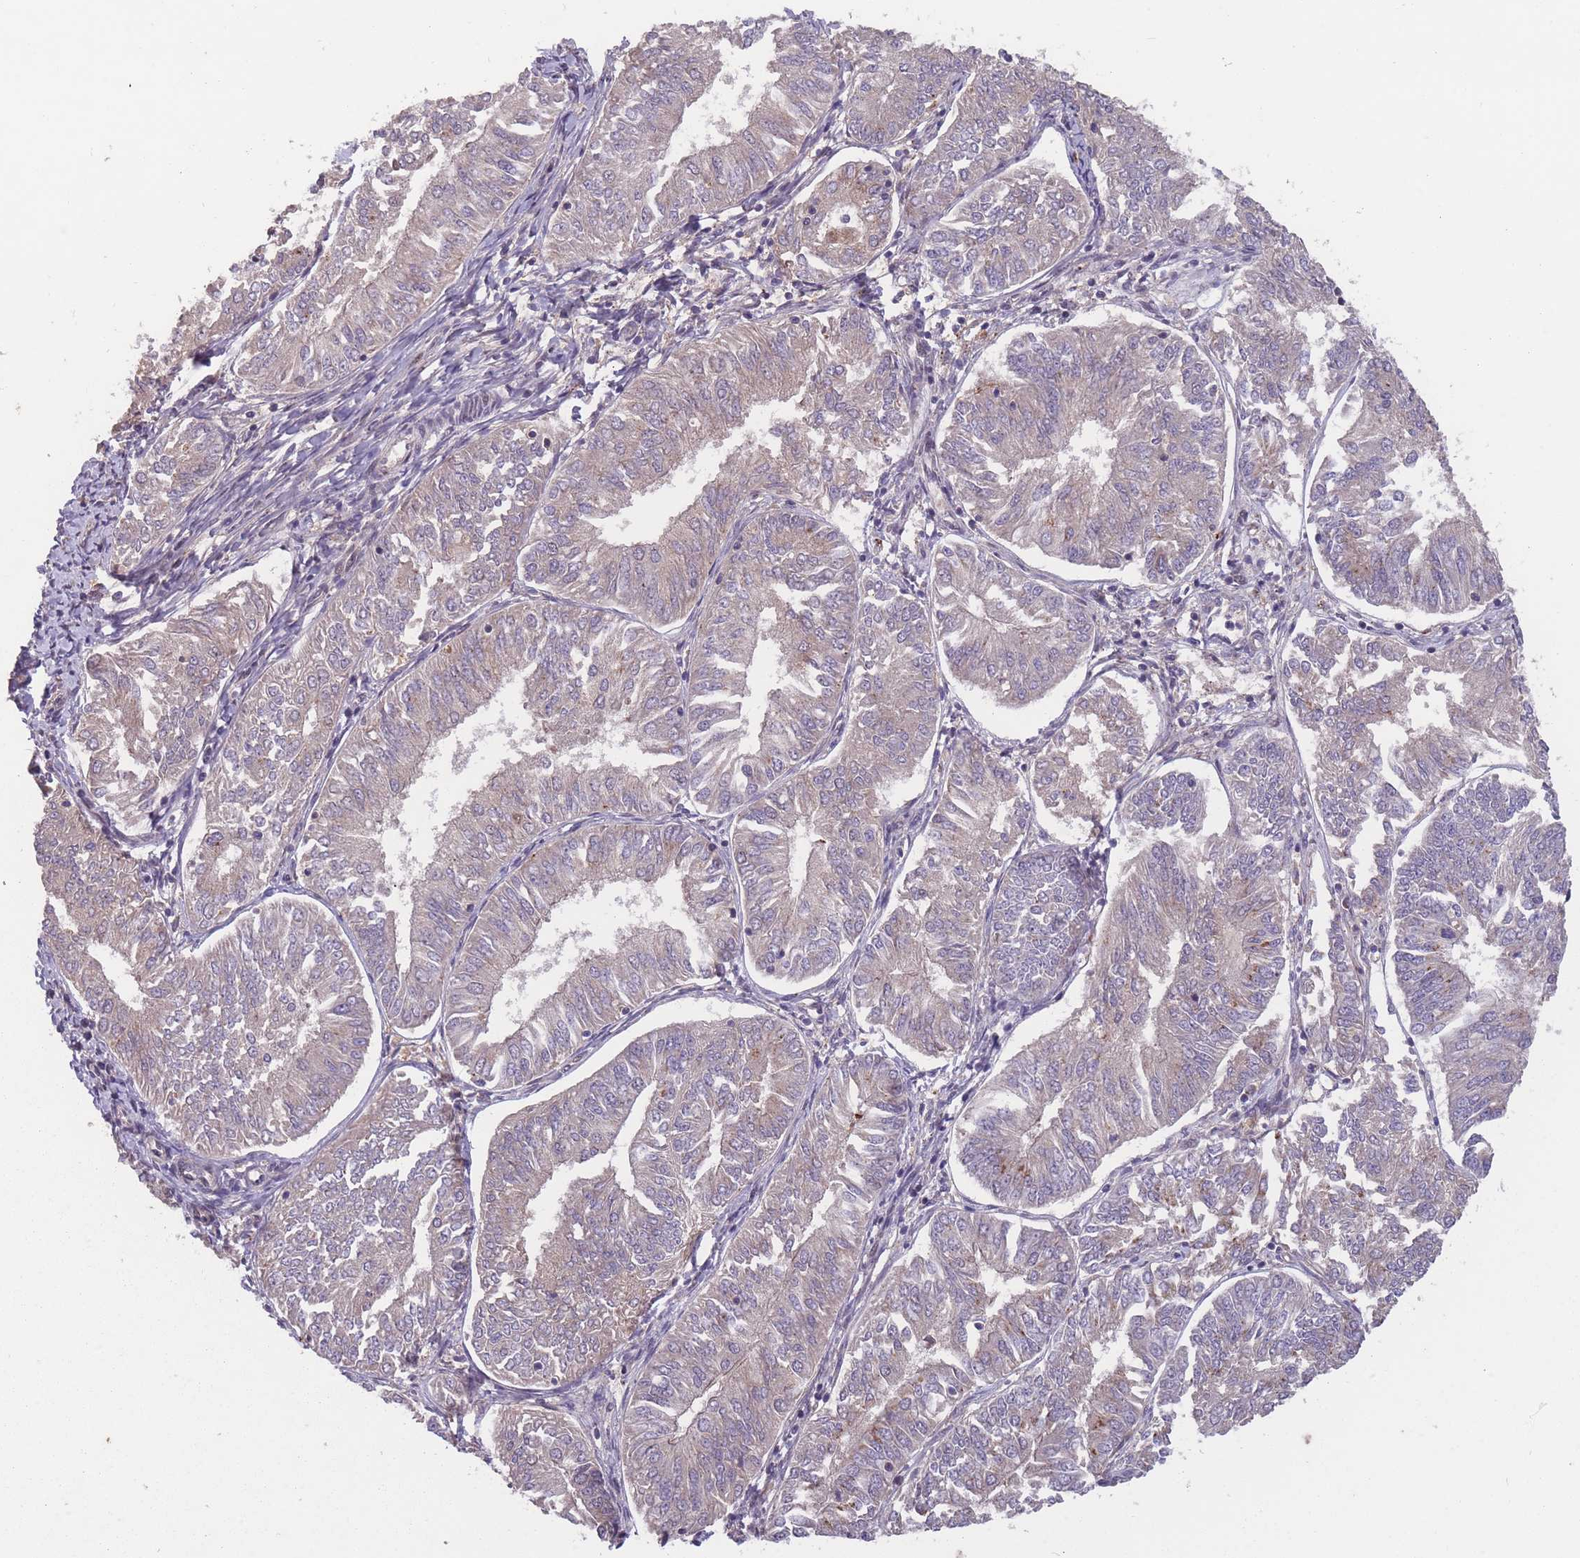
{"staining": {"intensity": "weak", "quantity": "<25%", "location": "cytoplasmic/membranous"}, "tissue": "endometrial cancer", "cell_type": "Tumor cells", "image_type": "cancer", "snomed": [{"axis": "morphology", "description": "Adenocarcinoma, NOS"}, {"axis": "topography", "description": "Endometrium"}], "caption": "Immunohistochemical staining of endometrial adenocarcinoma demonstrates no significant staining in tumor cells.", "gene": "SECTM1", "patient": {"sex": "female", "age": 58}}